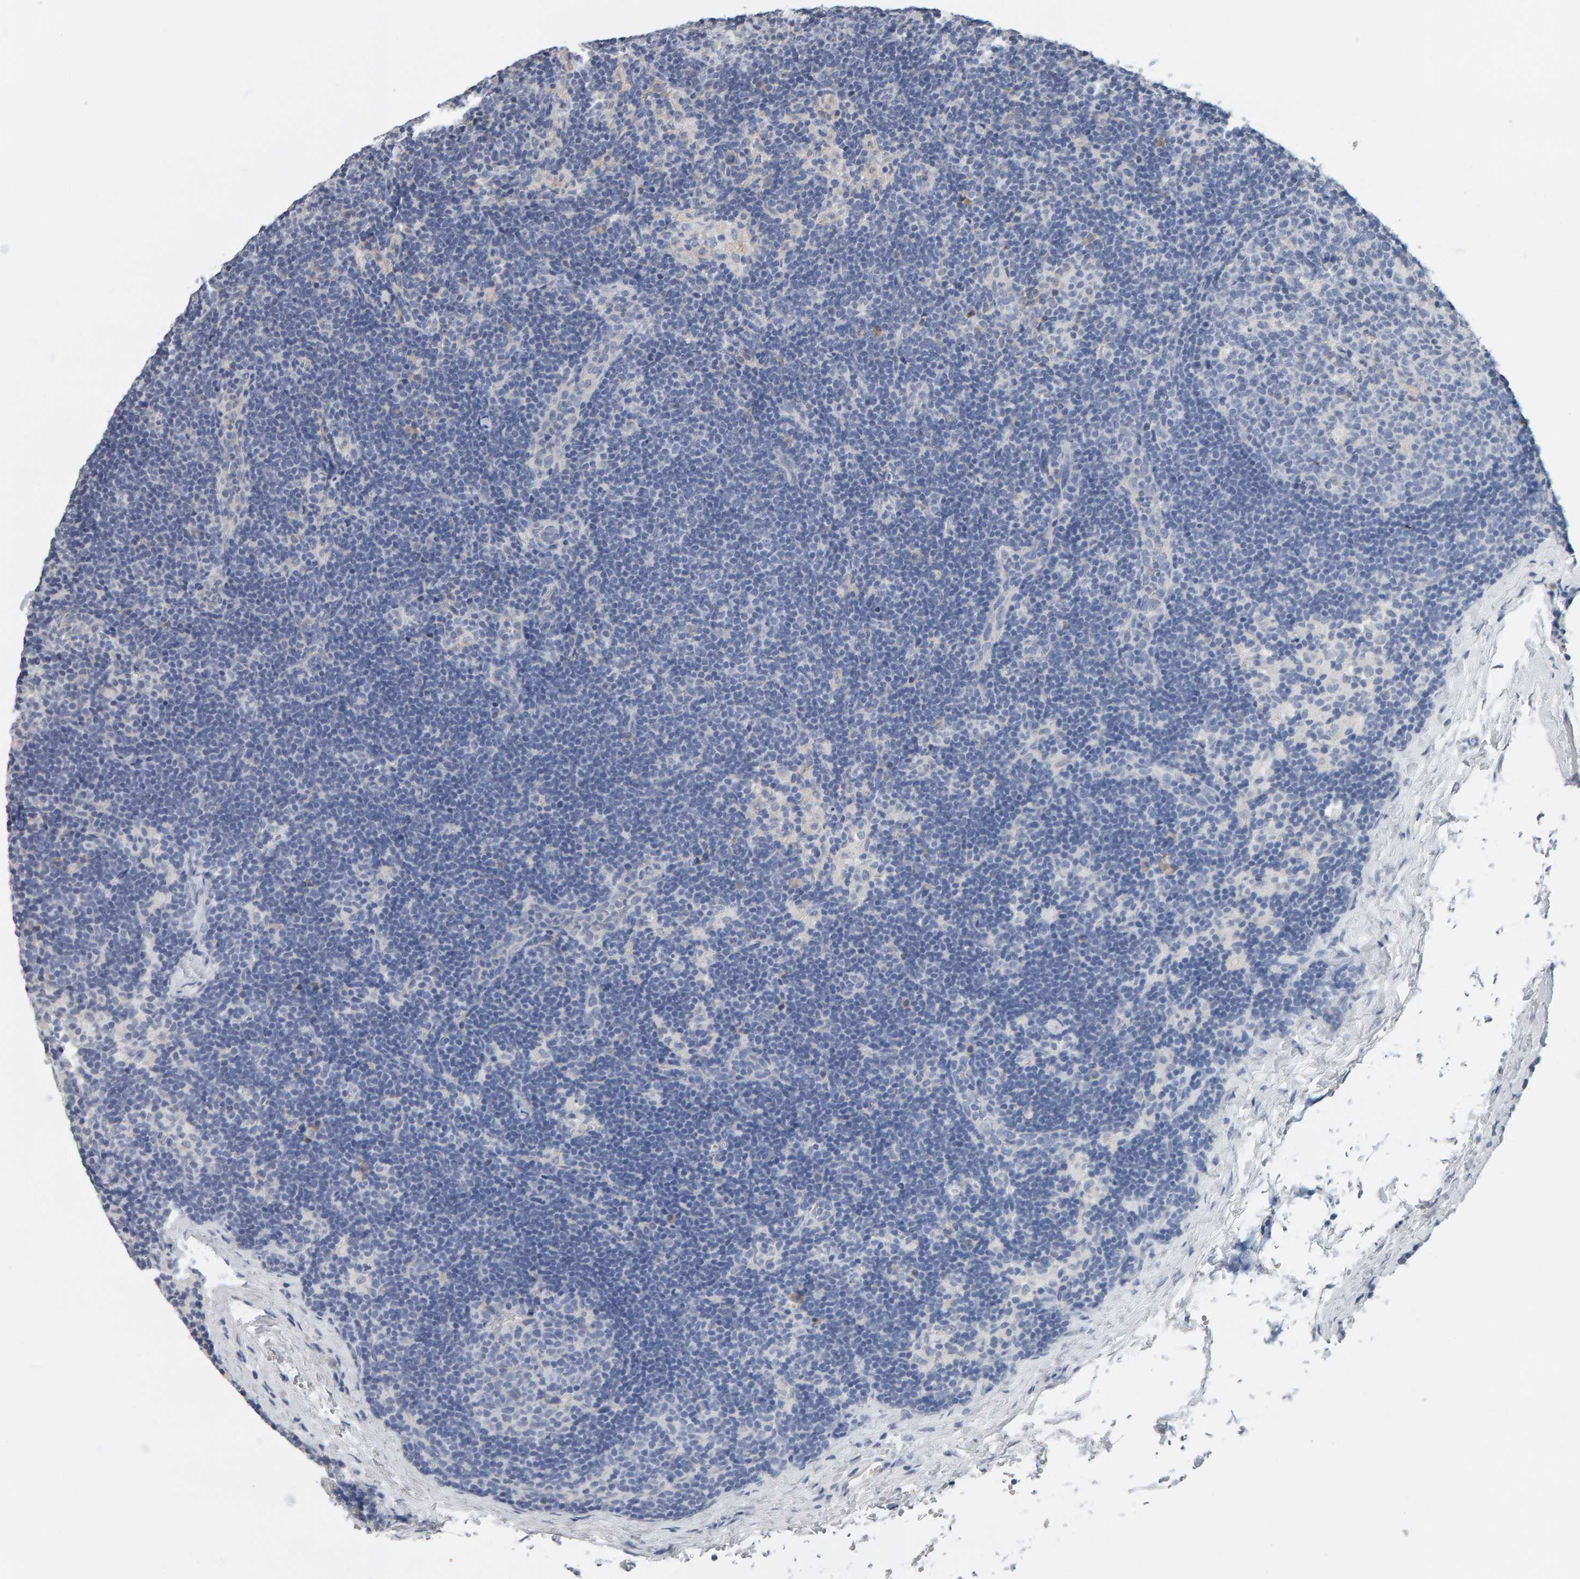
{"staining": {"intensity": "negative", "quantity": "none", "location": "none"}, "tissue": "lymph node", "cell_type": "Germinal center cells", "image_type": "normal", "snomed": [{"axis": "morphology", "description": "Normal tissue, NOS"}, {"axis": "topography", "description": "Lymph node"}], "caption": "This is an IHC image of normal lymph node. There is no staining in germinal center cells.", "gene": "ADHFE1", "patient": {"sex": "female", "age": 22}}